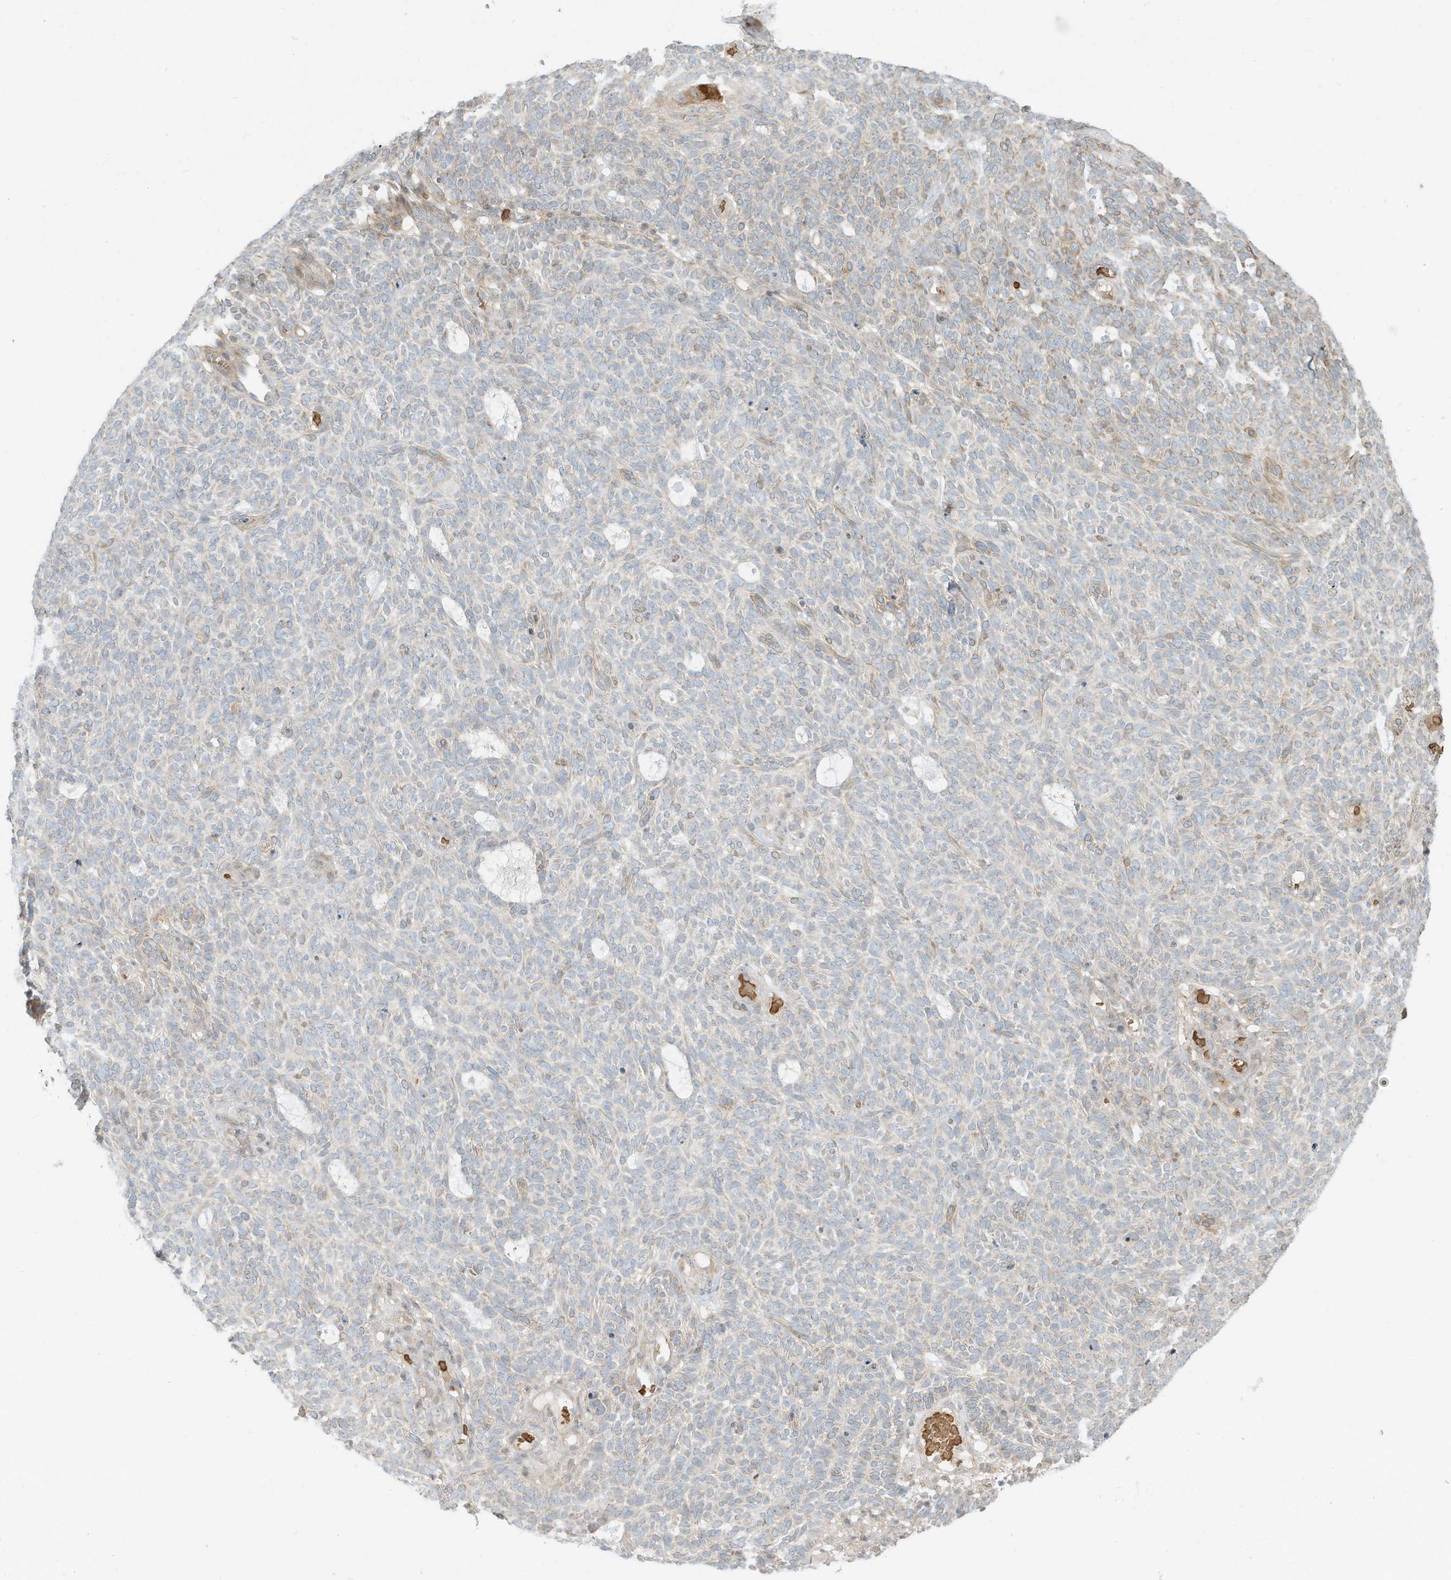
{"staining": {"intensity": "weak", "quantity": "<25%", "location": "cytoplasmic/membranous"}, "tissue": "skin cancer", "cell_type": "Tumor cells", "image_type": "cancer", "snomed": [{"axis": "morphology", "description": "Squamous cell carcinoma, NOS"}, {"axis": "topography", "description": "Skin"}], "caption": "High magnification brightfield microscopy of squamous cell carcinoma (skin) stained with DAB (3,3'-diaminobenzidine) (brown) and counterstained with hematoxylin (blue): tumor cells show no significant expression.", "gene": "OFD1", "patient": {"sex": "female", "age": 90}}